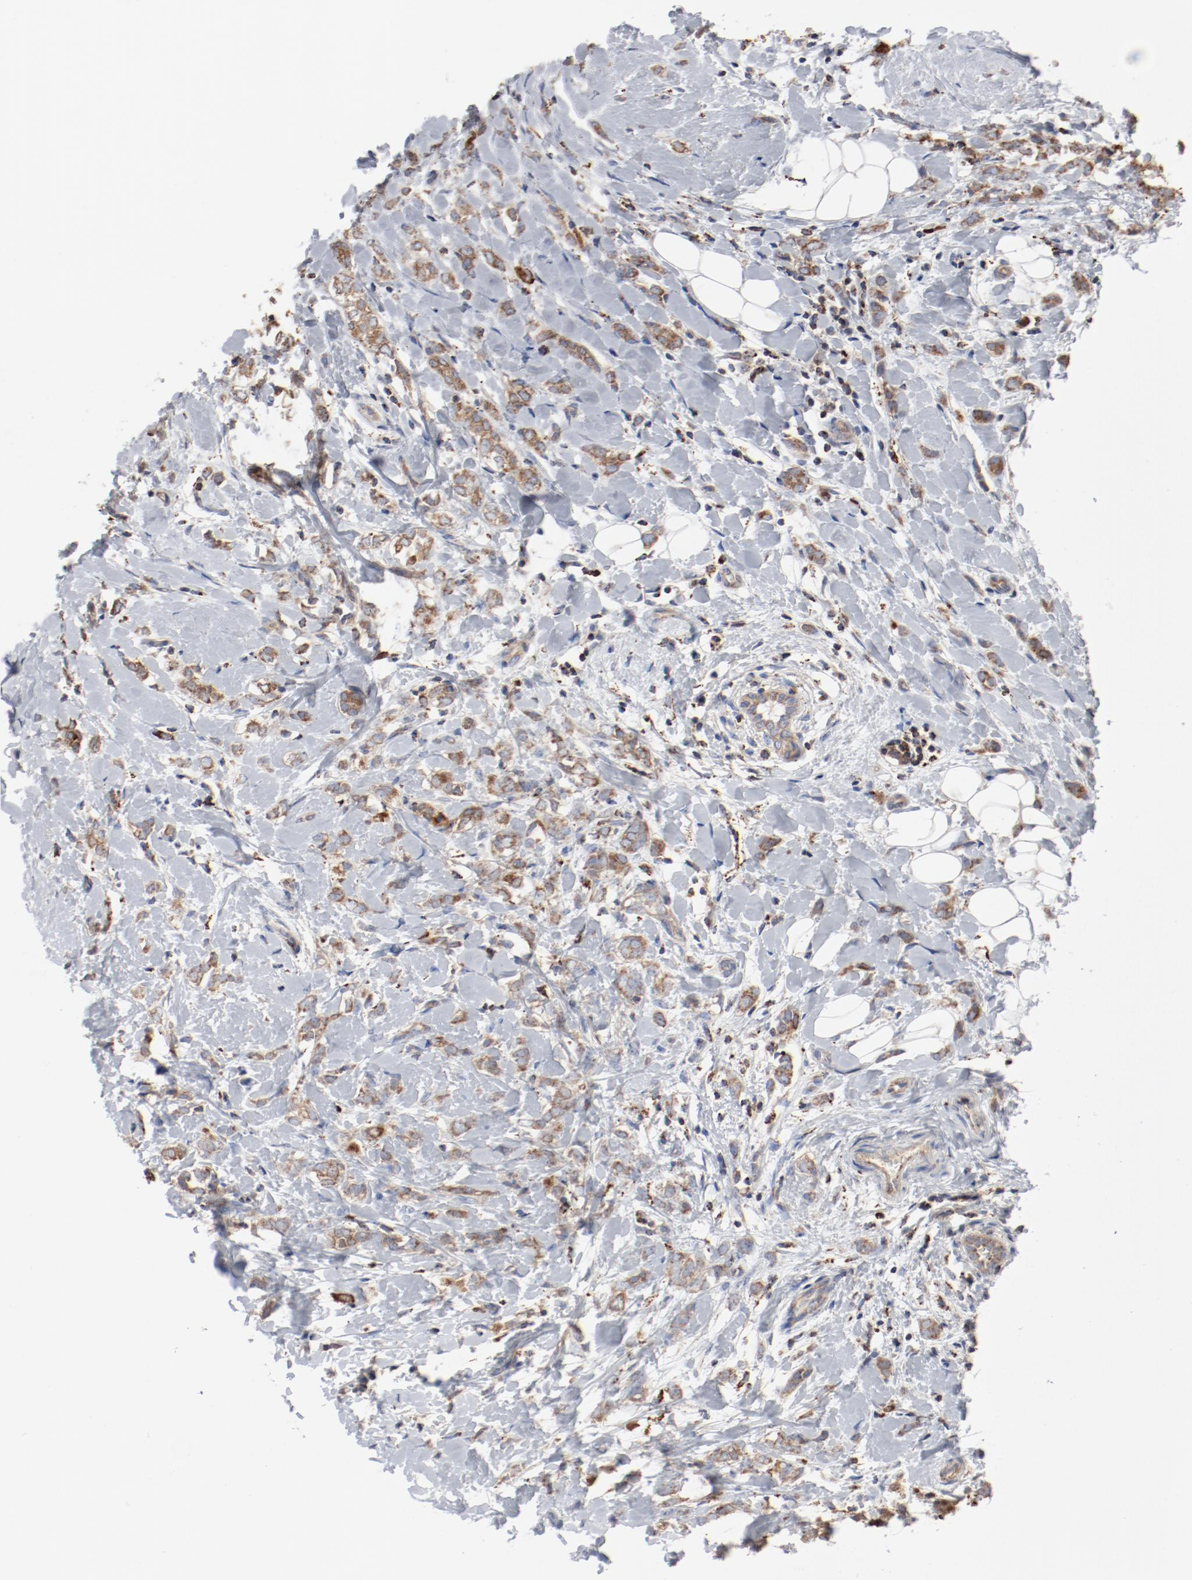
{"staining": {"intensity": "moderate", "quantity": ">75%", "location": "cytoplasmic/membranous"}, "tissue": "breast cancer", "cell_type": "Tumor cells", "image_type": "cancer", "snomed": [{"axis": "morphology", "description": "Normal tissue, NOS"}, {"axis": "morphology", "description": "Lobular carcinoma"}, {"axis": "topography", "description": "Breast"}], "caption": "Moderate cytoplasmic/membranous staining for a protein is identified in about >75% of tumor cells of breast lobular carcinoma using immunohistochemistry.", "gene": "SETD3", "patient": {"sex": "female", "age": 47}}